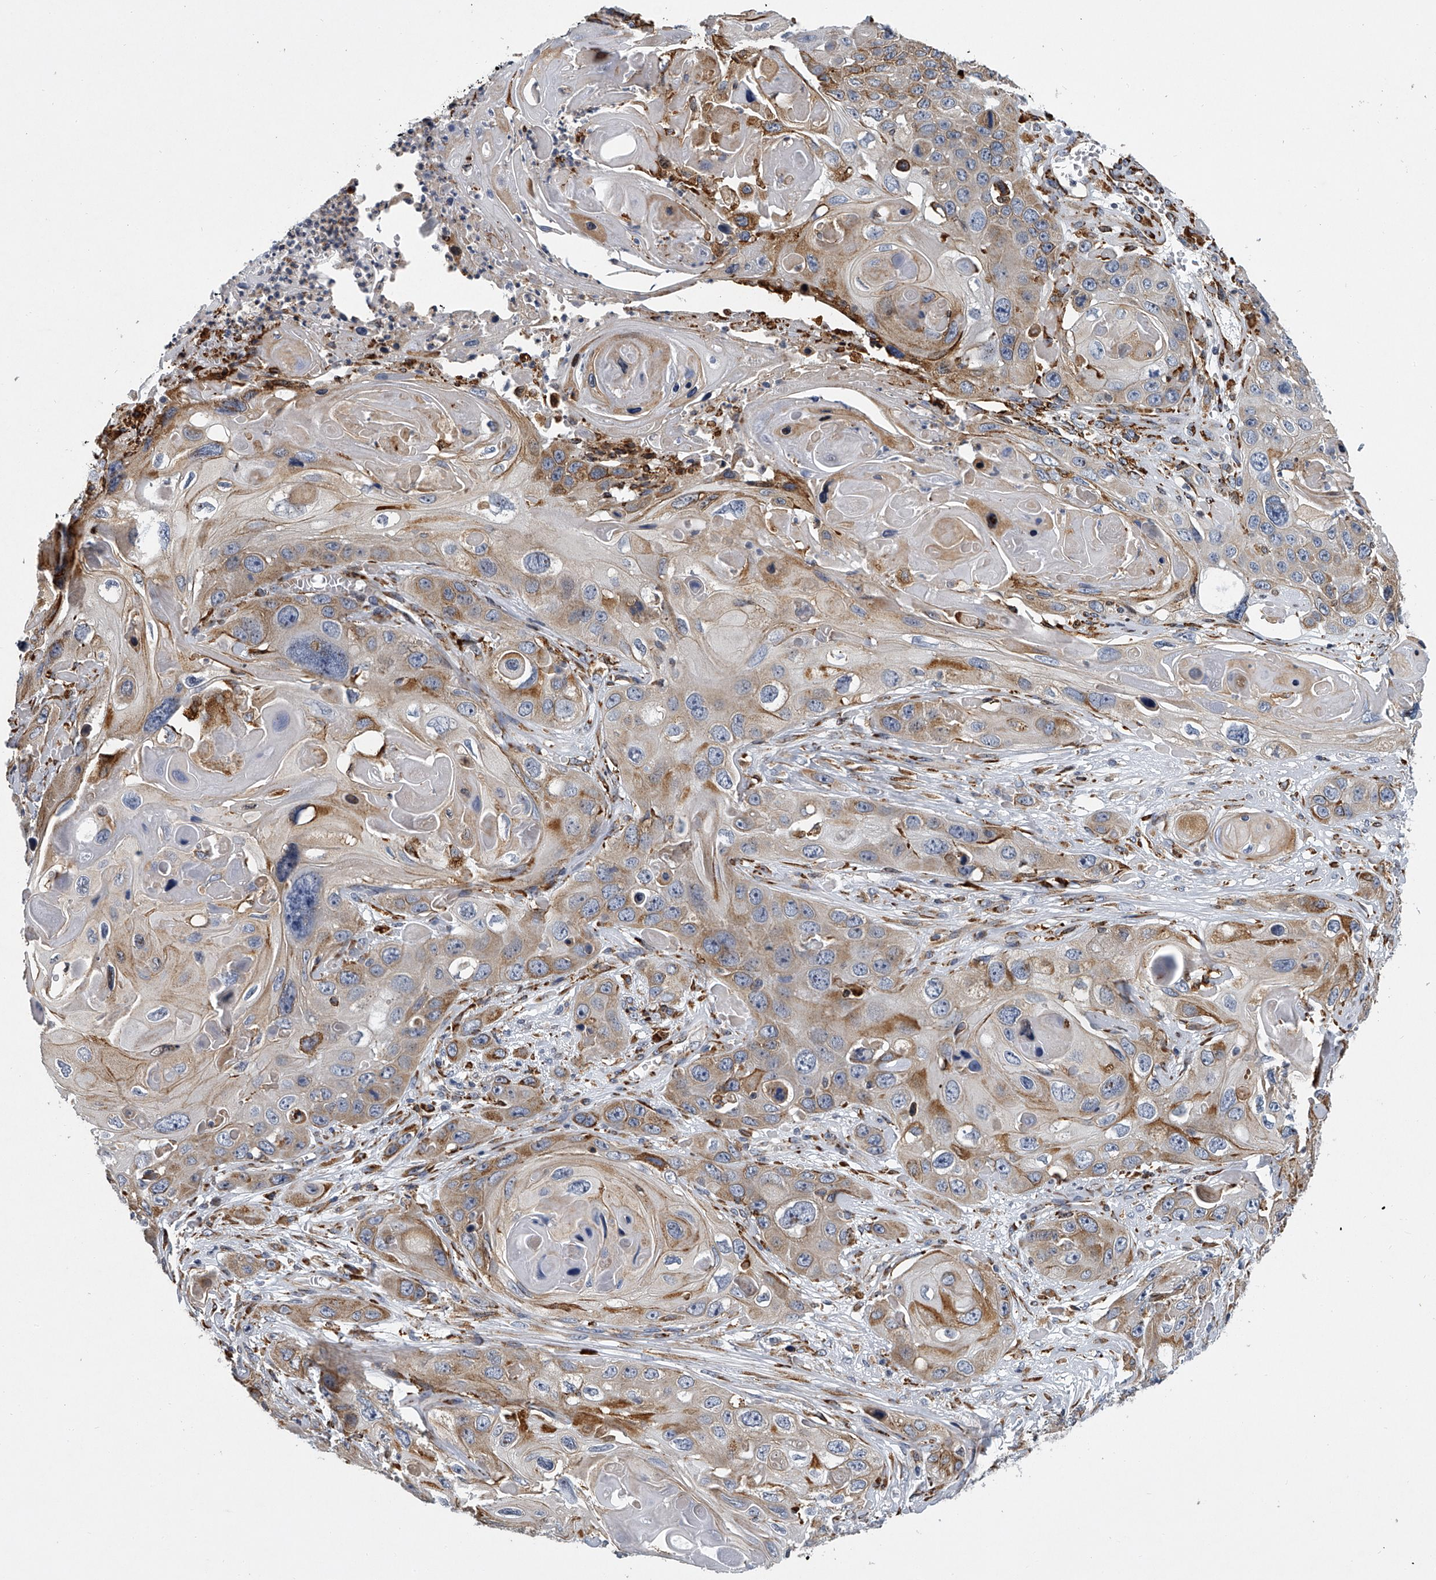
{"staining": {"intensity": "moderate", "quantity": "<25%", "location": "cytoplasmic/membranous"}, "tissue": "skin cancer", "cell_type": "Tumor cells", "image_type": "cancer", "snomed": [{"axis": "morphology", "description": "Squamous cell carcinoma, NOS"}, {"axis": "topography", "description": "Skin"}], "caption": "Brown immunohistochemical staining in skin cancer (squamous cell carcinoma) demonstrates moderate cytoplasmic/membranous expression in approximately <25% of tumor cells.", "gene": "TMEM63C", "patient": {"sex": "male", "age": 55}}